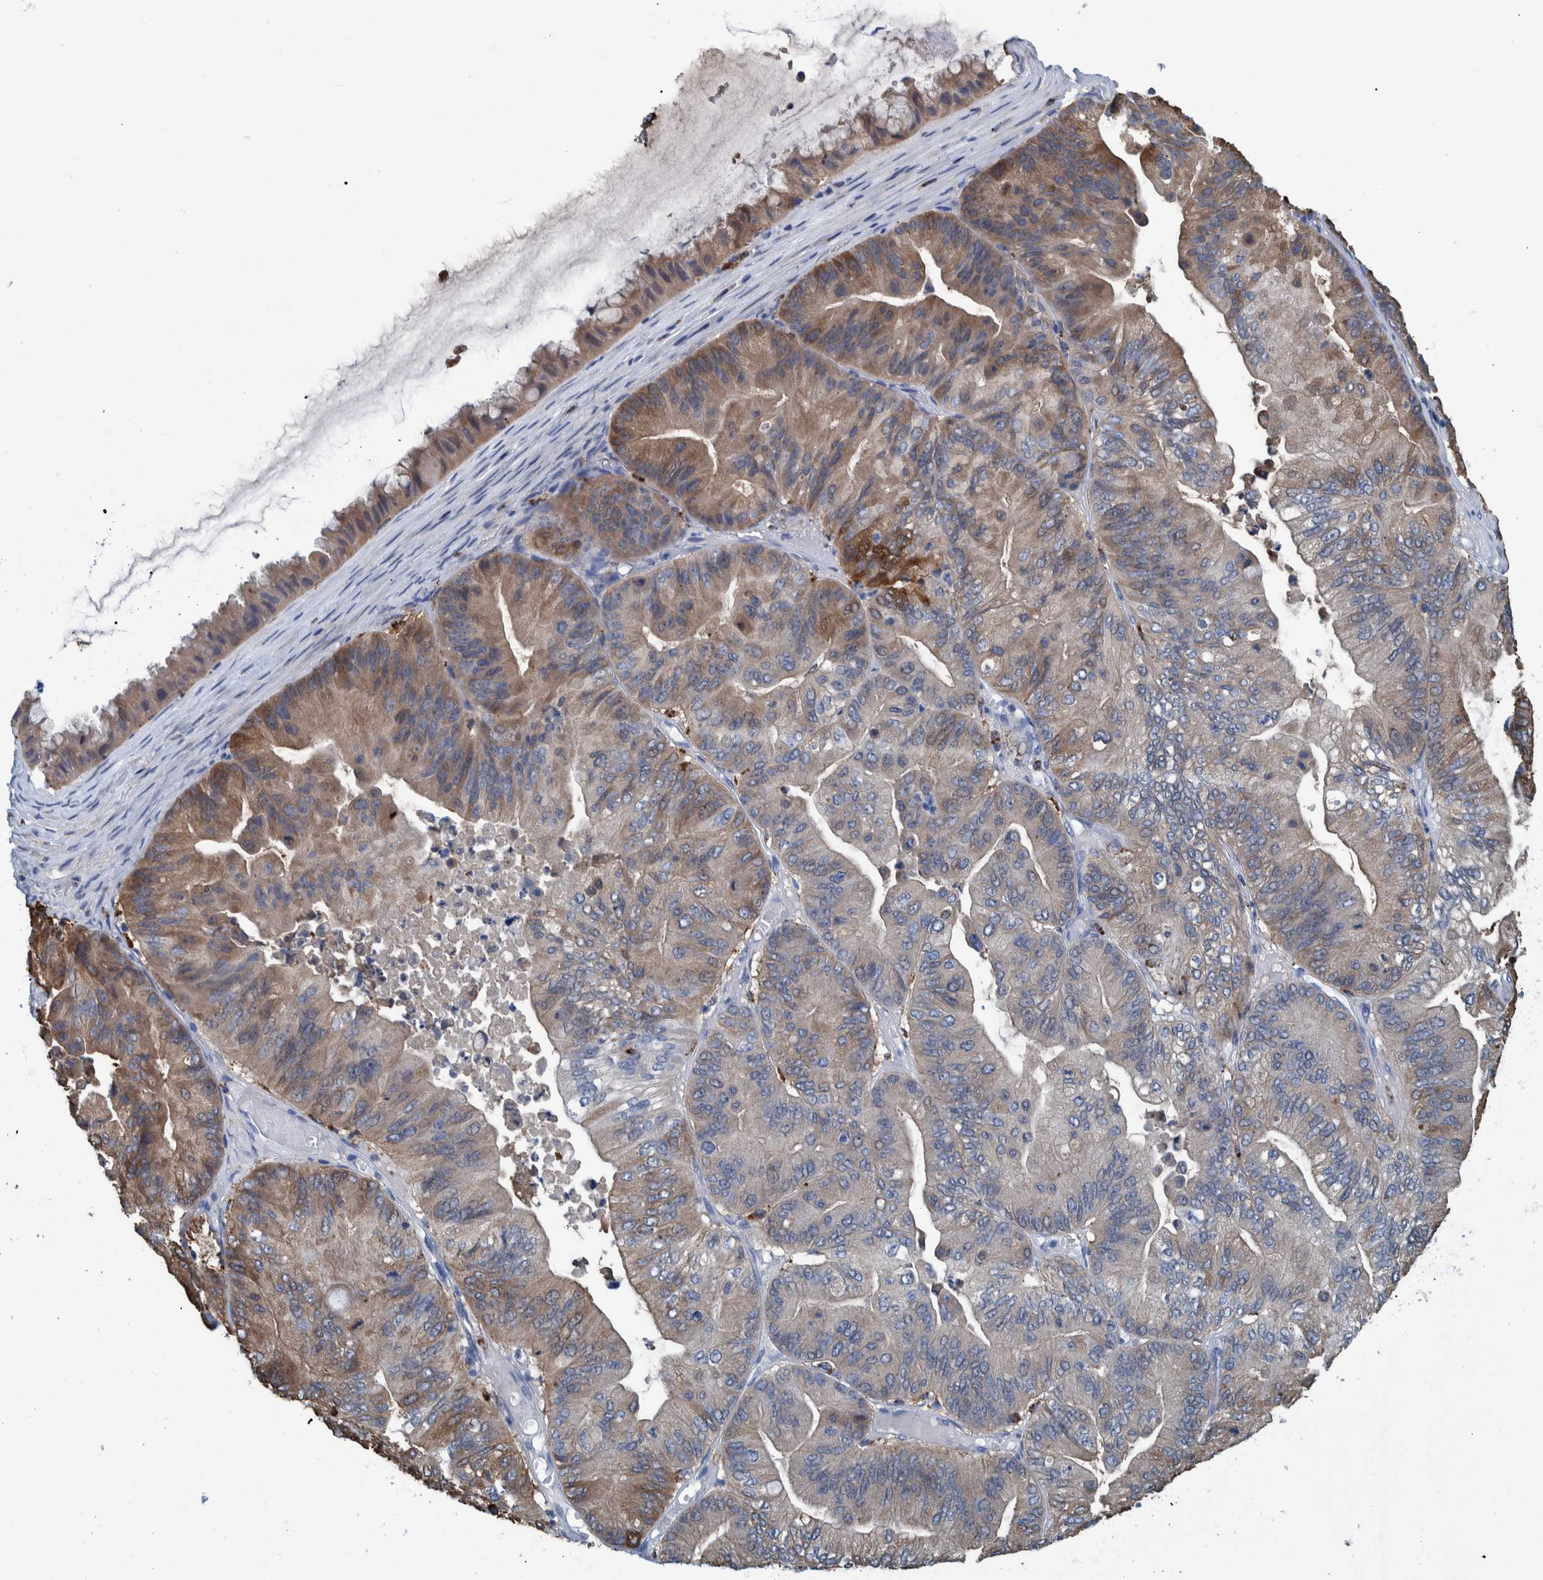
{"staining": {"intensity": "weak", "quantity": "25%-75%", "location": "cytoplasmic/membranous"}, "tissue": "ovarian cancer", "cell_type": "Tumor cells", "image_type": "cancer", "snomed": [{"axis": "morphology", "description": "Cystadenocarcinoma, mucinous, NOS"}, {"axis": "topography", "description": "Ovary"}], "caption": "A high-resolution micrograph shows IHC staining of ovarian mucinous cystadenocarcinoma, which displays weak cytoplasmic/membranous staining in approximately 25%-75% of tumor cells.", "gene": "IDO1", "patient": {"sex": "female", "age": 61}}